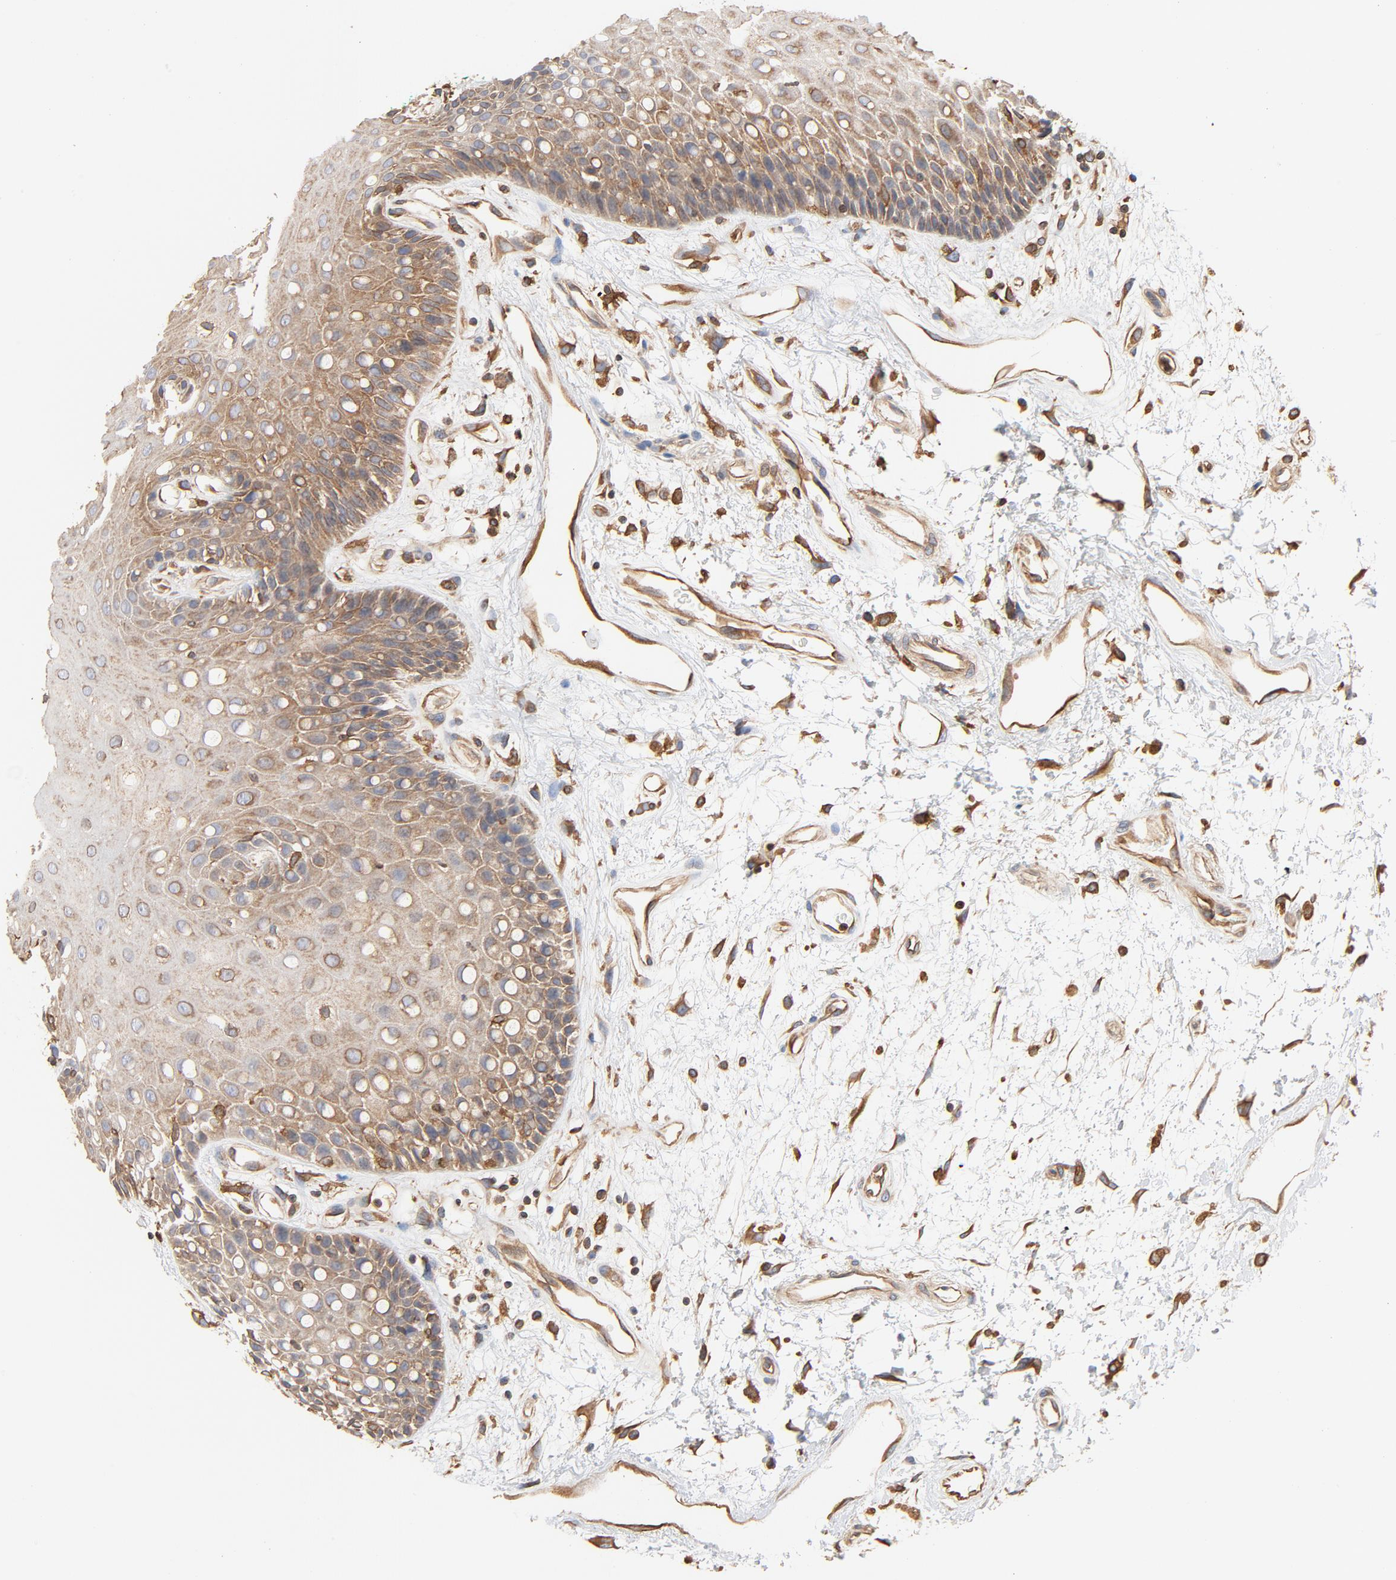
{"staining": {"intensity": "moderate", "quantity": ">75%", "location": "cytoplasmic/membranous"}, "tissue": "oral mucosa", "cell_type": "Squamous epithelial cells", "image_type": "normal", "snomed": [{"axis": "morphology", "description": "Normal tissue, NOS"}, {"axis": "morphology", "description": "Squamous cell carcinoma, NOS"}, {"axis": "topography", "description": "Skeletal muscle"}, {"axis": "topography", "description": "Oral tissue"}, {"axis": "topography", "description": "Head-Neck"}], "caption": "Squamous epithelial cells display moderate cytoplasmic/membranous positivity in about >75% of cells in unremarkable oral mucosa.", "gene": "BCAP31", "patient": {"sex": "female", "age": 84}}